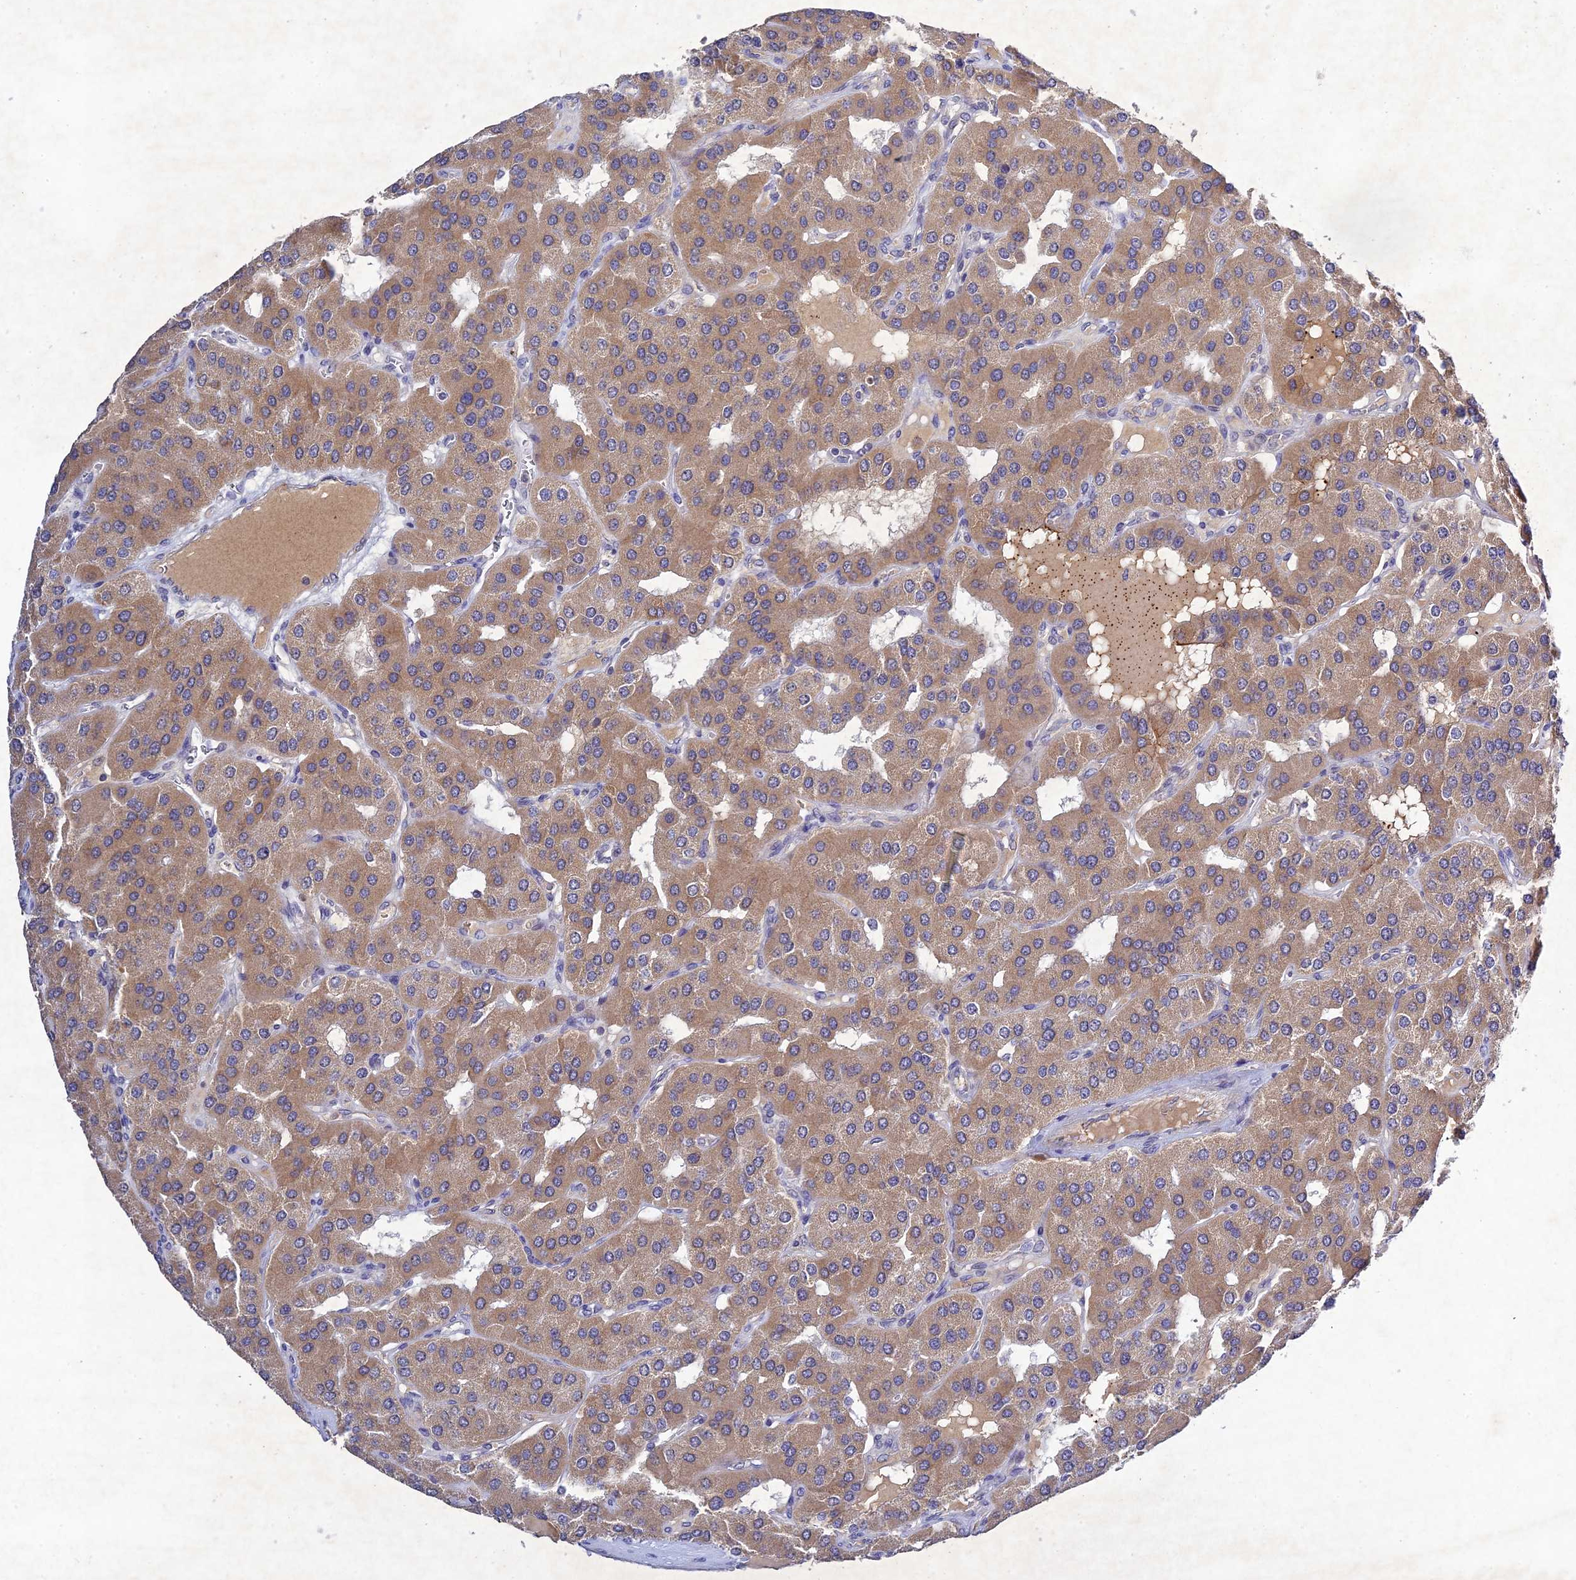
{"staining": {"intensity": "moderate", "quantity": ">75%", "location": "cytoplasmic/membranous"}, "tissue": "parathyroid gland", "cell_type": "Glandular cells", "image_type": "normal", "snomed": [{"axis": "morphology", "description": "Normal tissue, NOS"}, {"axis": "morphology", "description": "Adenoma, NOS"}, {"axis": "topography", "description": "Parathyroid gland"}], "caption": "High-power microscopy captured an immunohistochemistry (IHC) photomicrograph of unremarkable parathyroid gland, revealing moderate cytoplasmic/membranous positivity in about >75% of glandular cells.", "gene": "CHST5", "patient": {"sex": "female", "age": 86}}